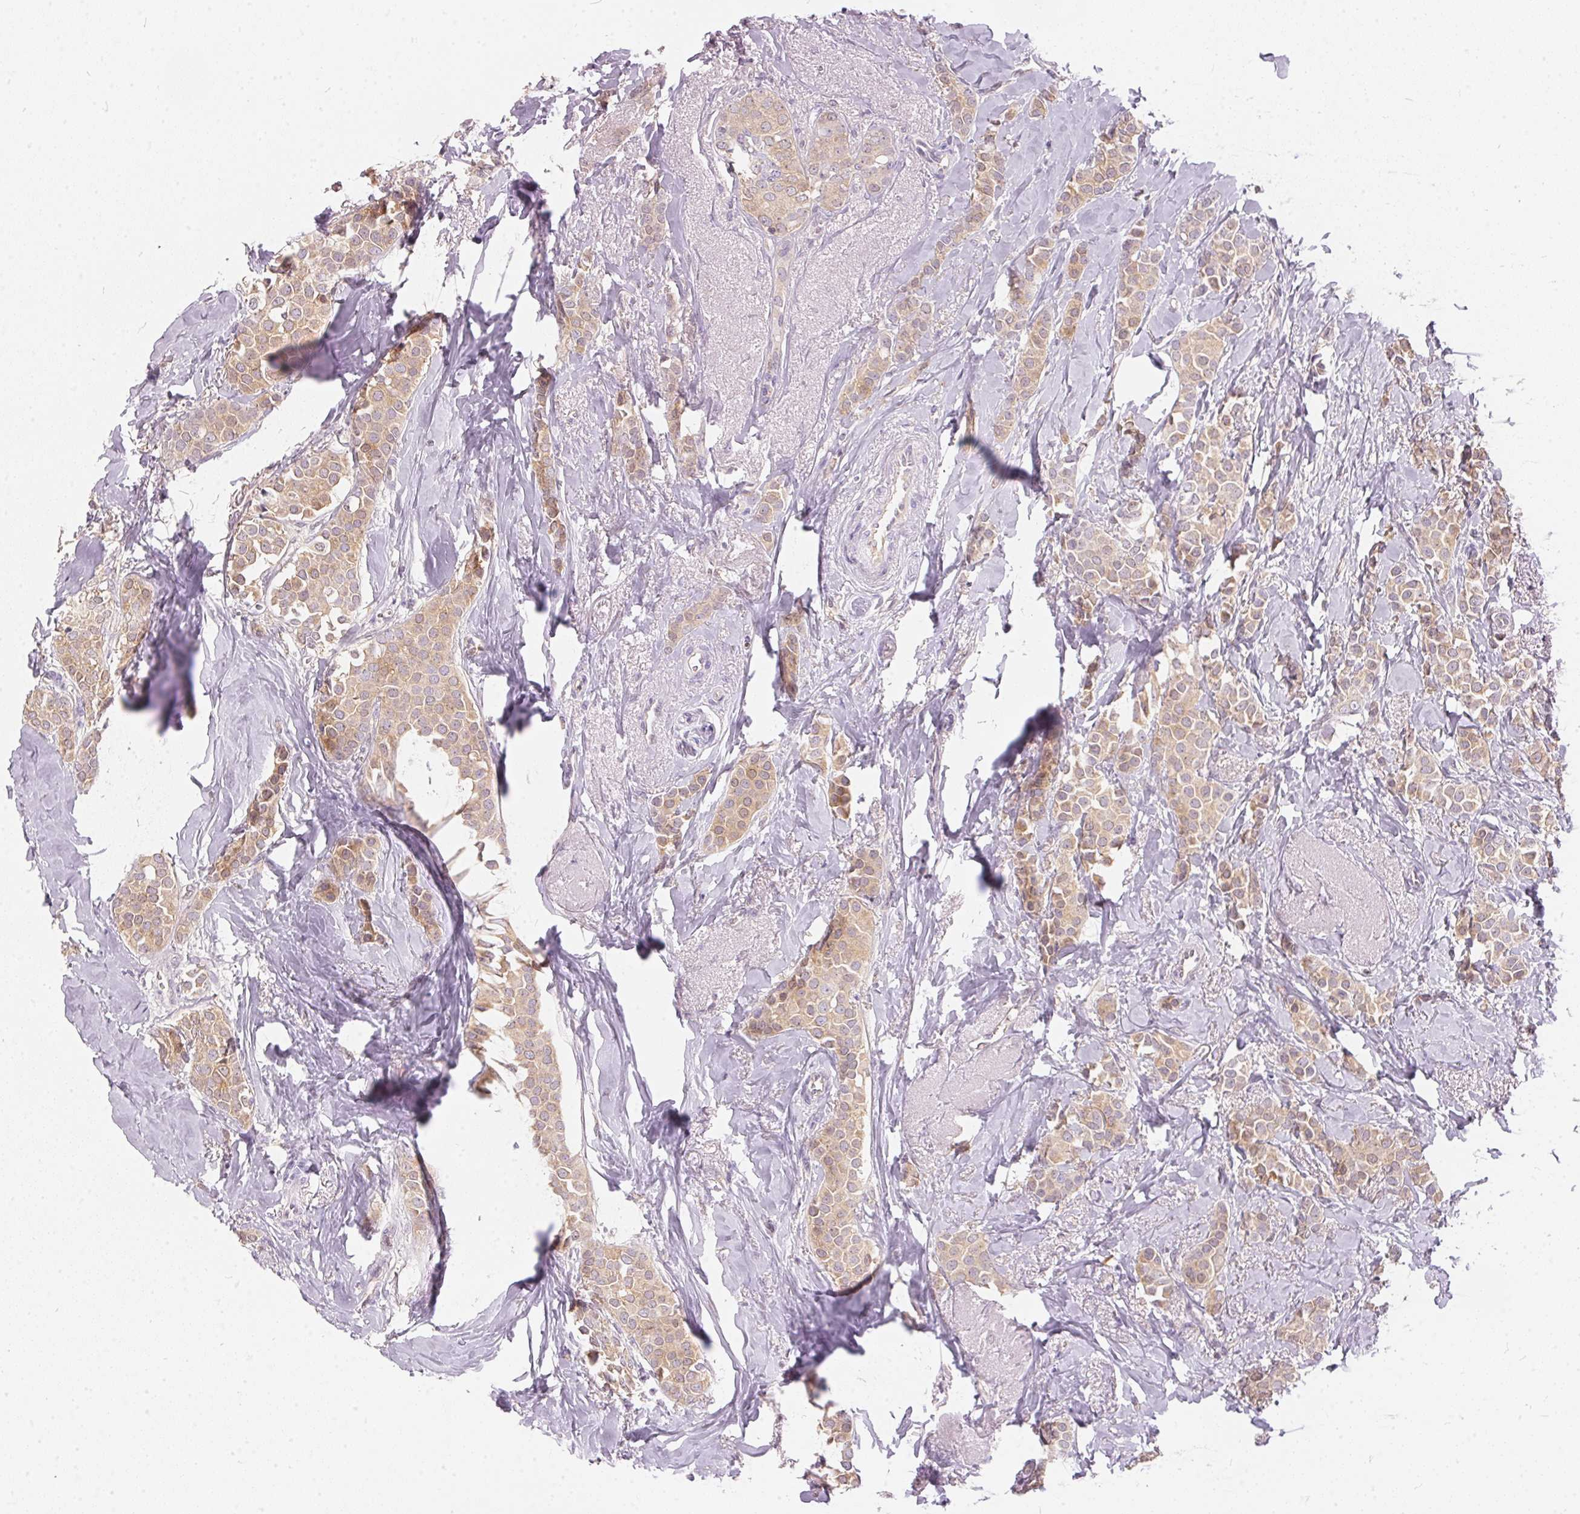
{"staining": {"intensity": "weak", "quantity": ">75%", "location": "cytoplasmic/membranous"}, "tissue": "breast cancer", "cell_type": "Tumor cells", "image_type": "cancer", "snomed": [{"axis": "morphology", "description": "Duct carcinoma"}, {"axis": "topography", "description": "Breast"}], "caption": "Invasive ductal carcinoma (breast) tissue exhibits weak cytoplasmic/membranous expression in about >75% of tumor cells", "gene": "BLMH", "patient": {"sex": "female", "age": 79}}